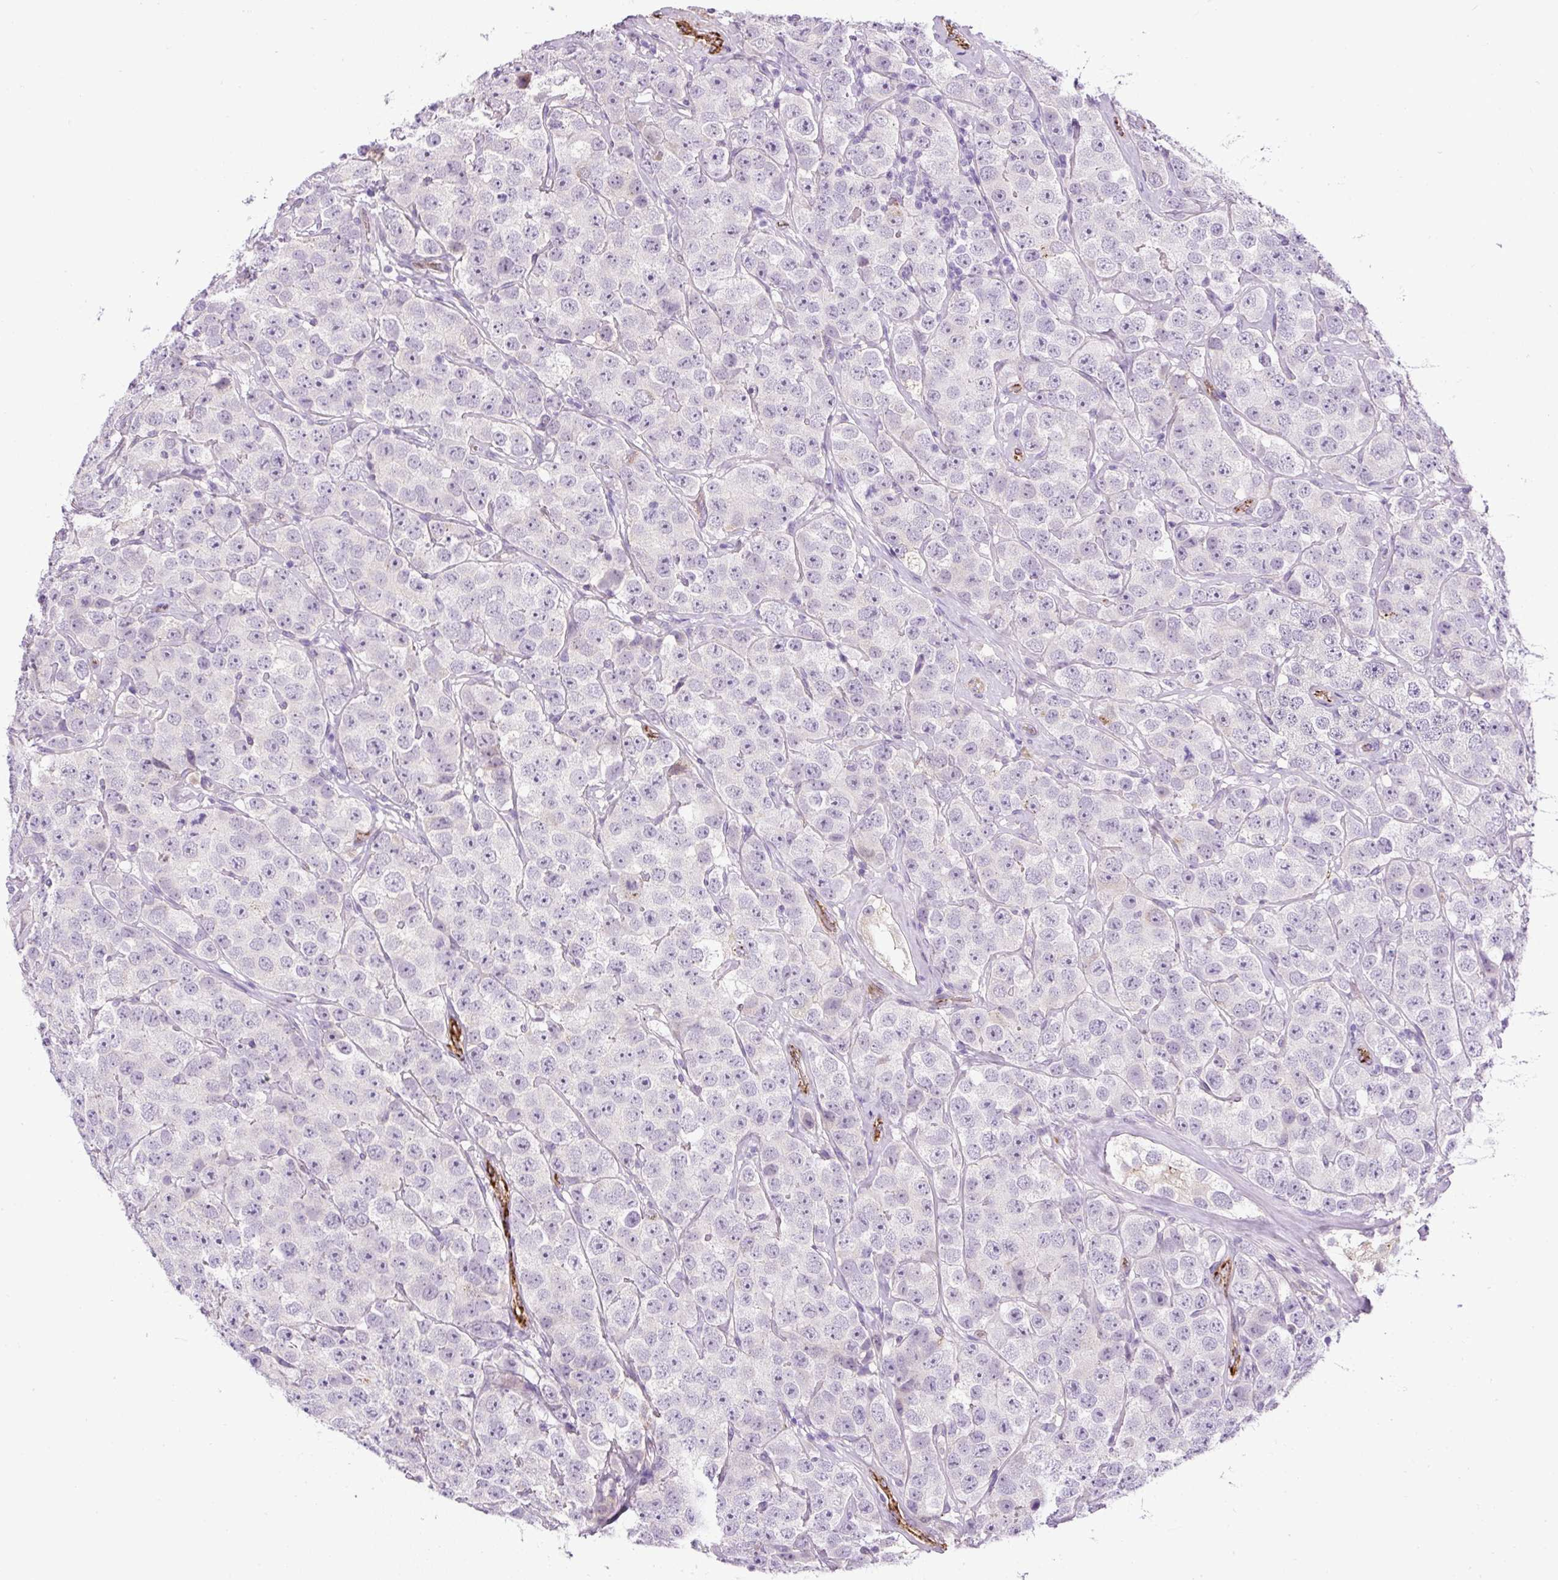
{"staining": {"intensity": "negative", "quantity": "none", "location": "none"}, "tissue": "testis cancer", "cell_type": "Tumor cells", "image_type": "cancer", "snomed": [{"axis": "morphology", "description": "Seminoma, NOS"}, {"axis": "topography", "description": "Testis"}], "caption": "Tumor cells are negative for brown protein staining in testis seminoma.", "gene": "LEFTY2", "patient": {"sex": "male", "age": 28}}